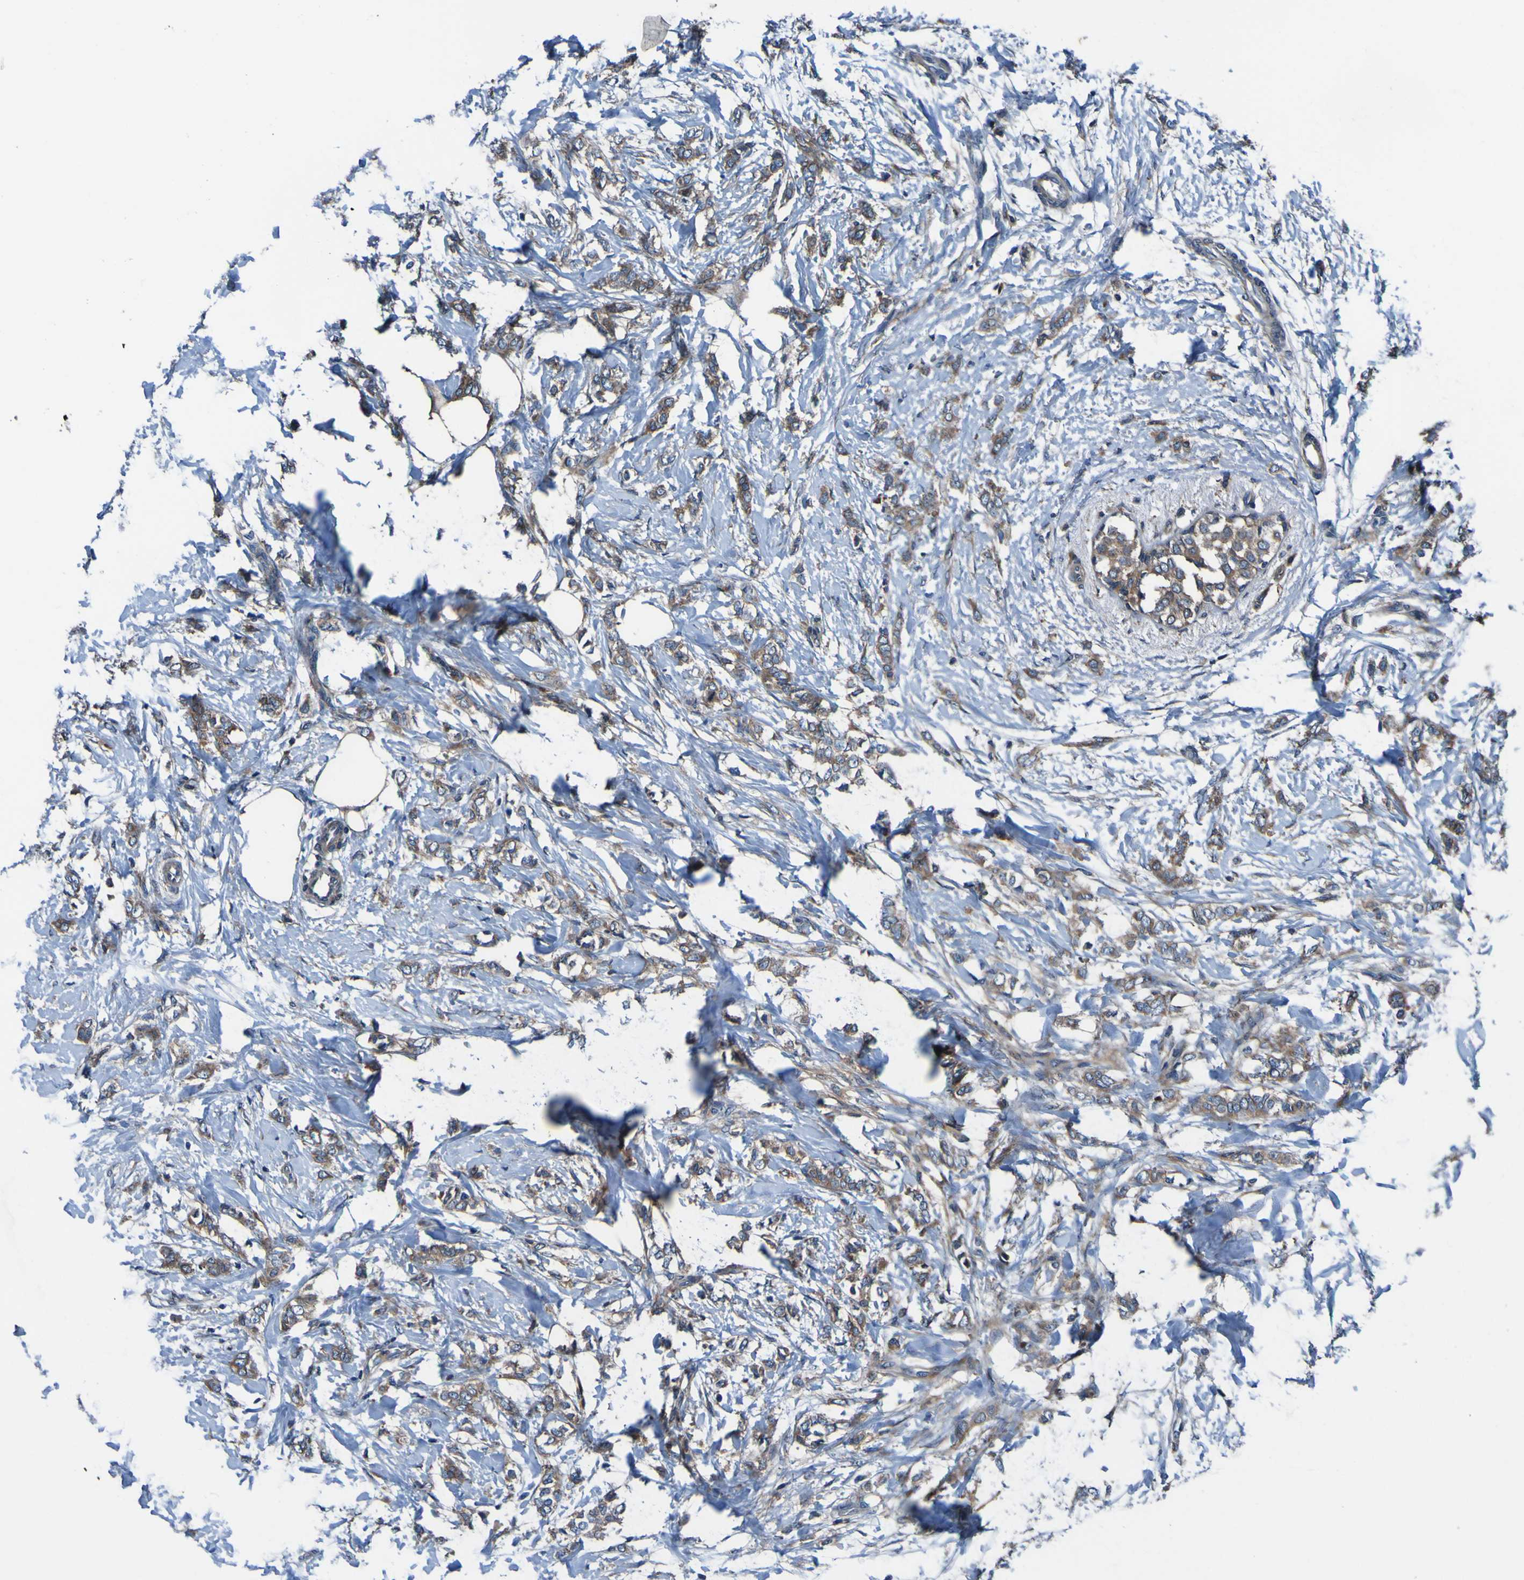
{"staining": {"intensity": "moderate", "quantity": ">75%", "location": "cytoplasmic/membranous"}, "tissue": "breast cancer", "cell_type": "Tumor cells", "image_type": "cancer", "snomed": [{"axis": "morphology", "description": "Lobular carcinoma, in situ"}, {"axis": "morphology", "description": "Lobular carcinoma"}, {"axis": "topography", "description": "Breast"}], "caption": "Immunohistochemistry (IHC) micrograph of neoplastic tissue: human breast cancer stained using IHC exhibits medium levels of moderate protein expression localized specifically in the cytoplasmic/membranous of tumor cells, appearing as a cytoplasmic/membranous brown color.", "gene": "RAB5B", "patient": {"sex": "female", "age": 41}}